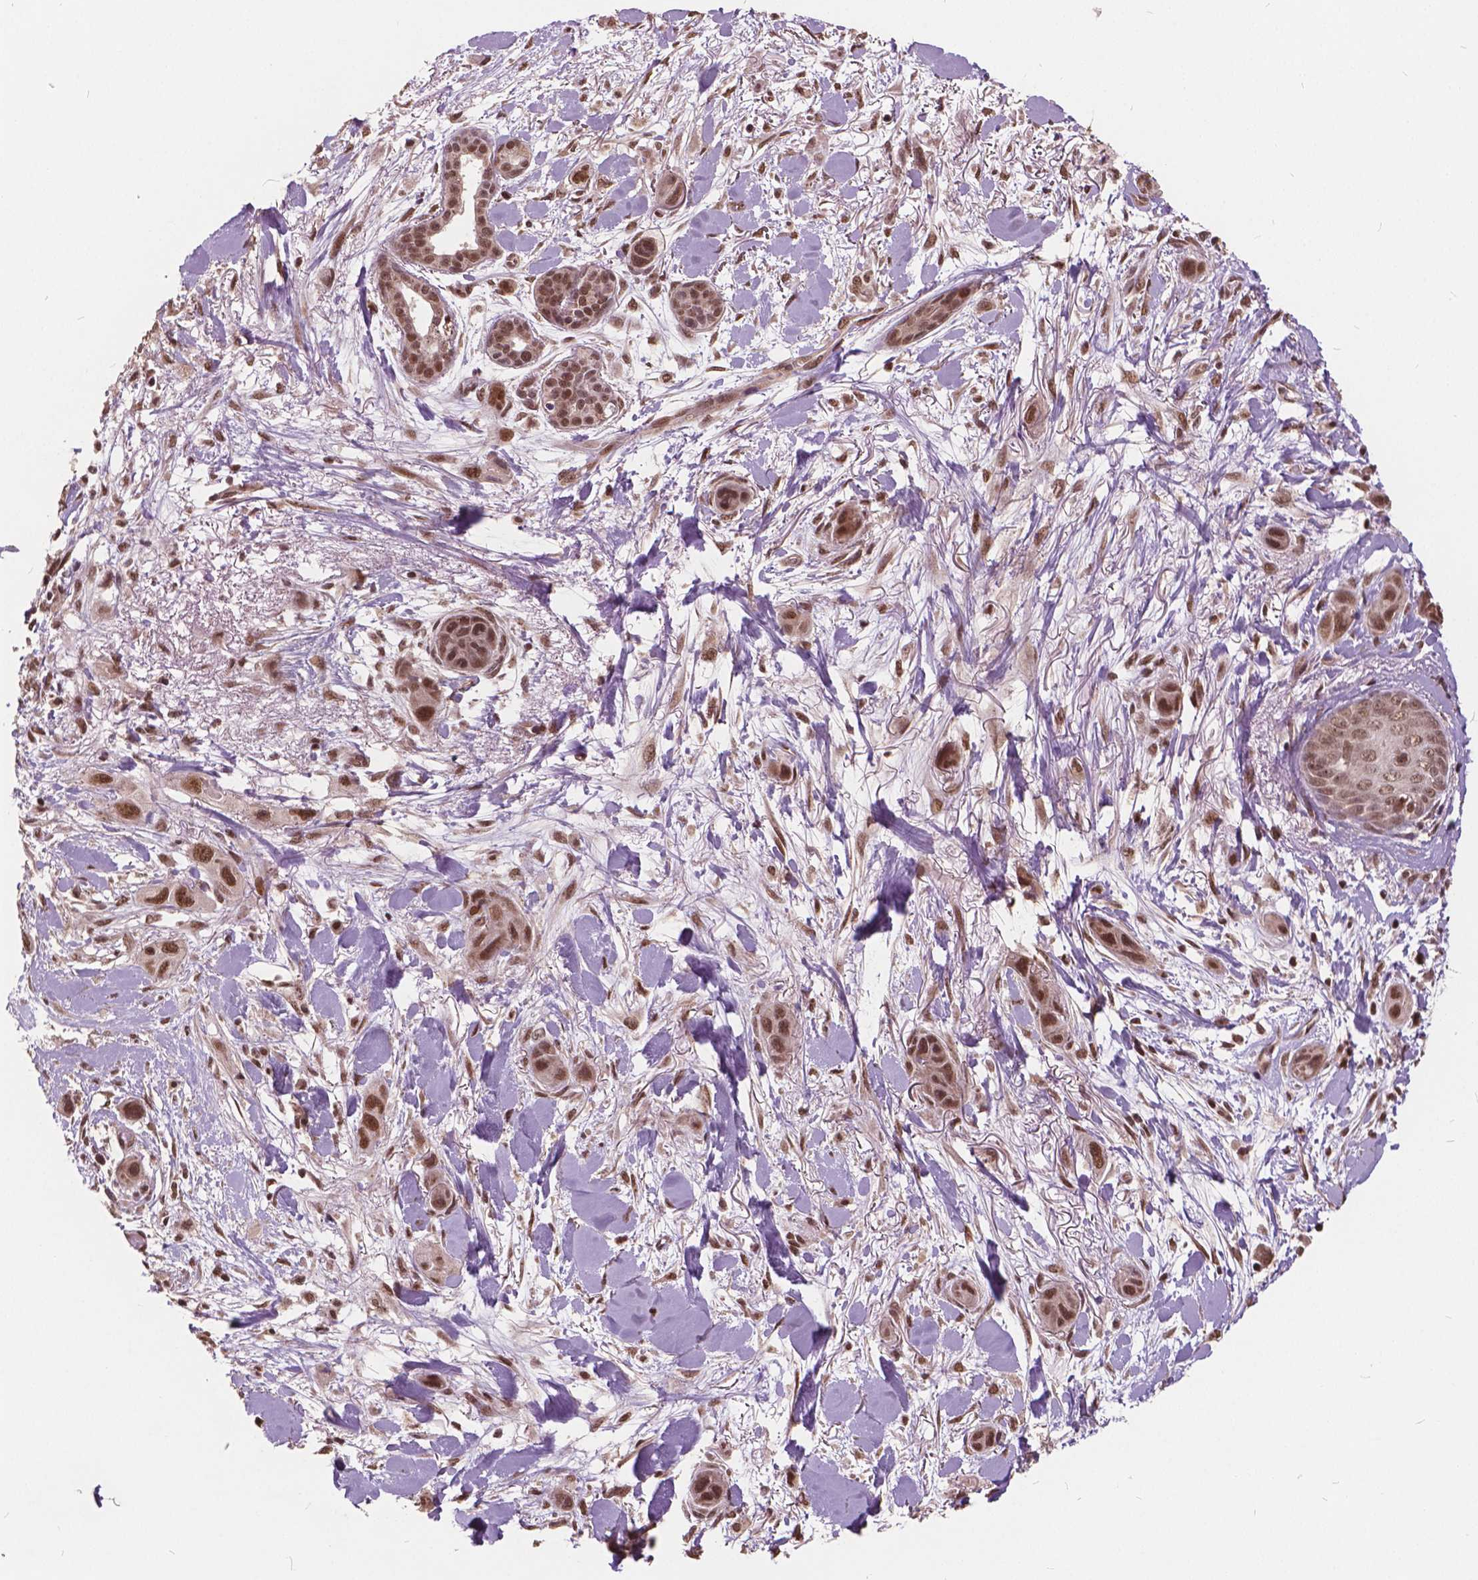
{"staining": {"intensity": "moderate", "quantity": ">75%", "location": "nuclear"}, "tissue": "skin cancer", "cell_type": "Tumor cells", "image_type": "cancer", "snomed": [{"axis": "morphology", "description": "Squamous cell carcinoma, NOS"}, {"axis": "topography", "description": "Skin"}], "caption": "Immunohistochemistry (IHC) of skin cancer (squamous cell carcinoma) exhibits medium levels of moderate nuclear staining in approximately >75% of tumor cells. (brown staining indicates protein expression, while blue staining denotes nuclei).", "gene": "GPS2", "patient": {"sex": "male", "age": 79}}